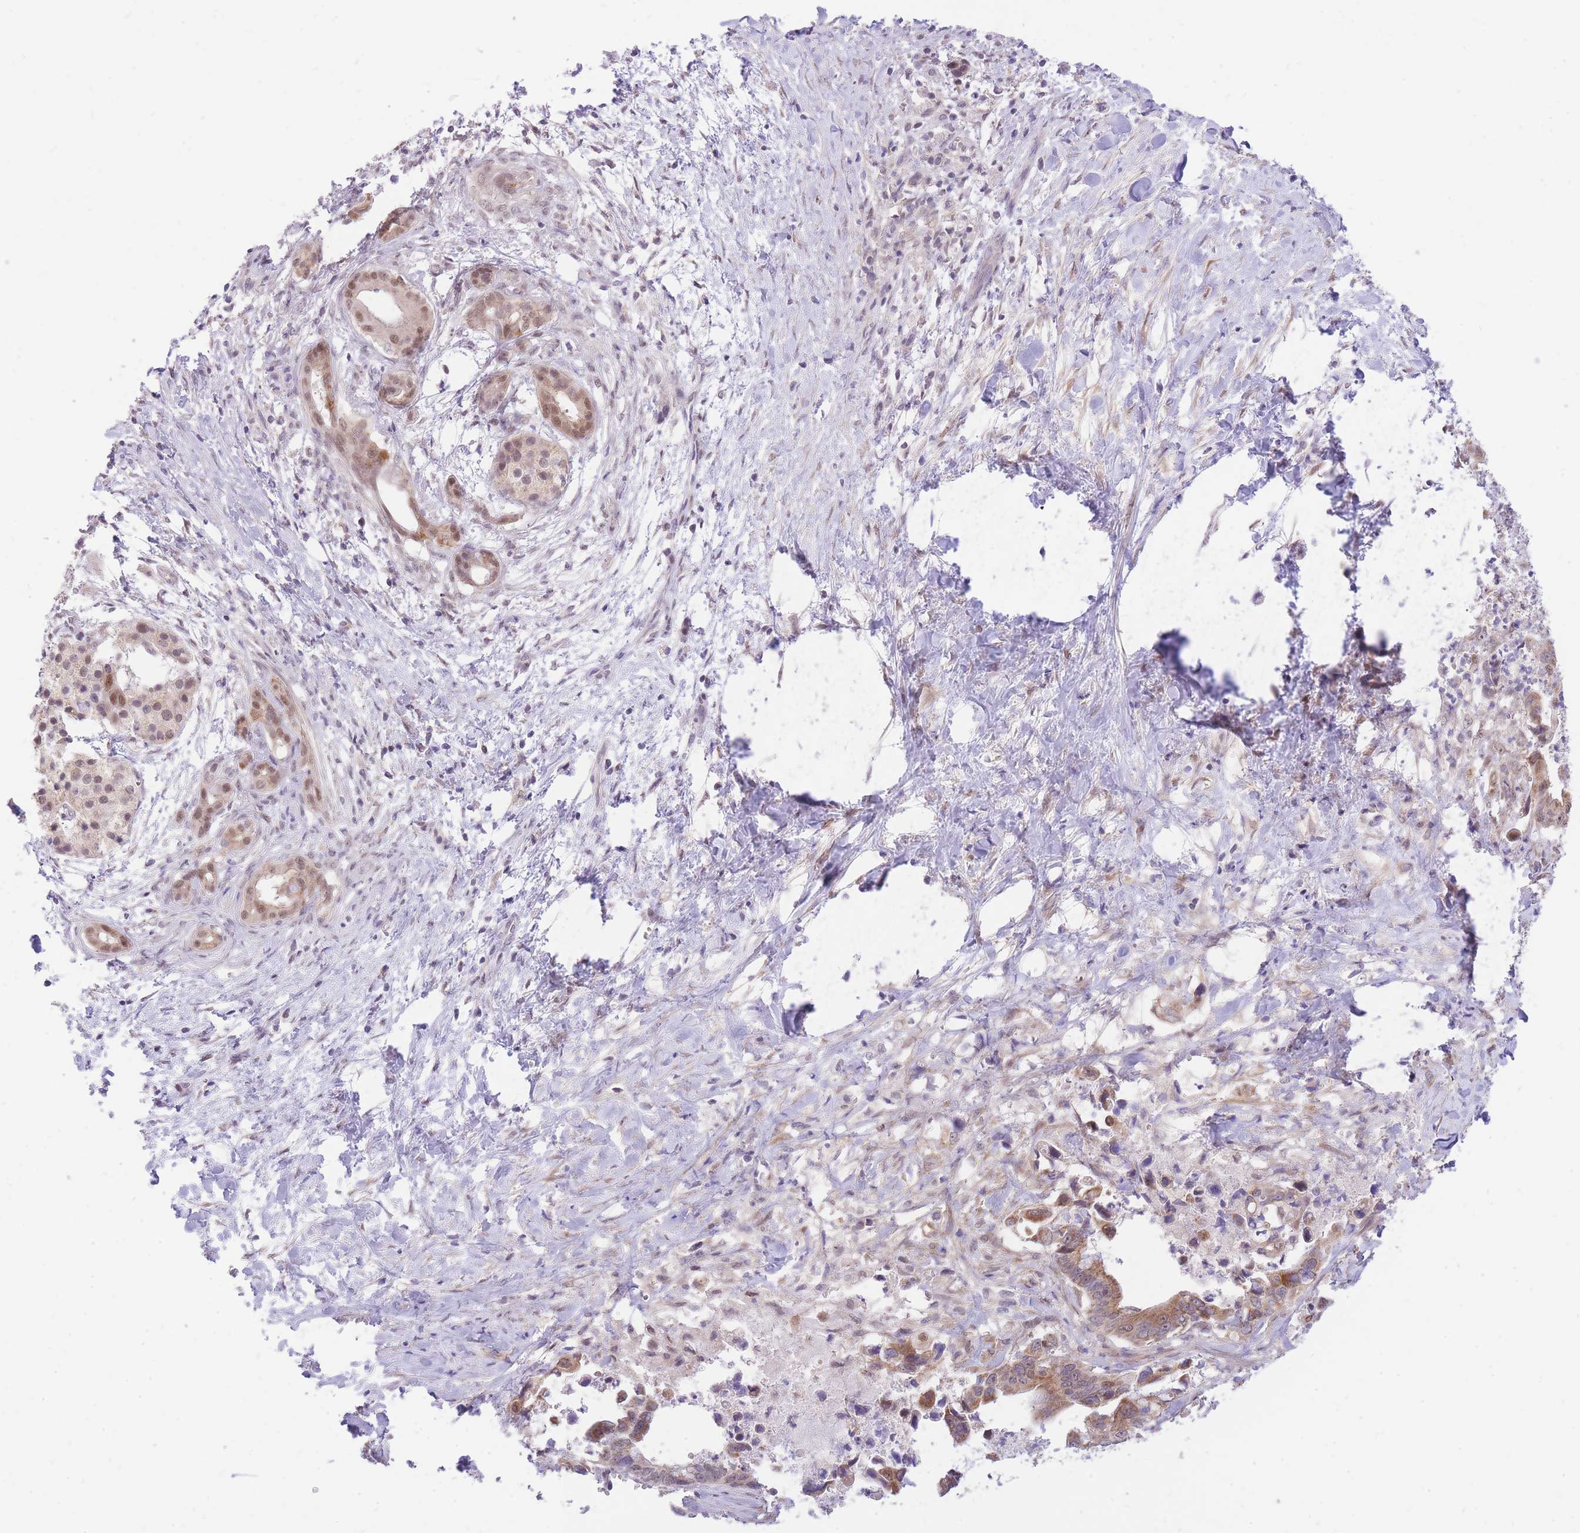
{"staining": {"intensity": "moderate", "quantity": ">75%", "location": "cytoplasmic/membranous,nuclear"}, "tissue": "pancreatic cancer", "cell_type": "Tumor cells", "image_type": "cancer", "snomed": [{"axis": "morphology", "description": "Adenocarcinoma, NOS"}, {"axis": "topography", "description": "Pancreas"}], "caption": "Adenocarcinoma (pancreatic) stained with immunohistochemistry reveals moderate cytoplasmic/membranous and nuclear staining in approximately >75% of tumor cells.", "gene": "MINDY2", "patient": {"sex": "male", "age": 61}}